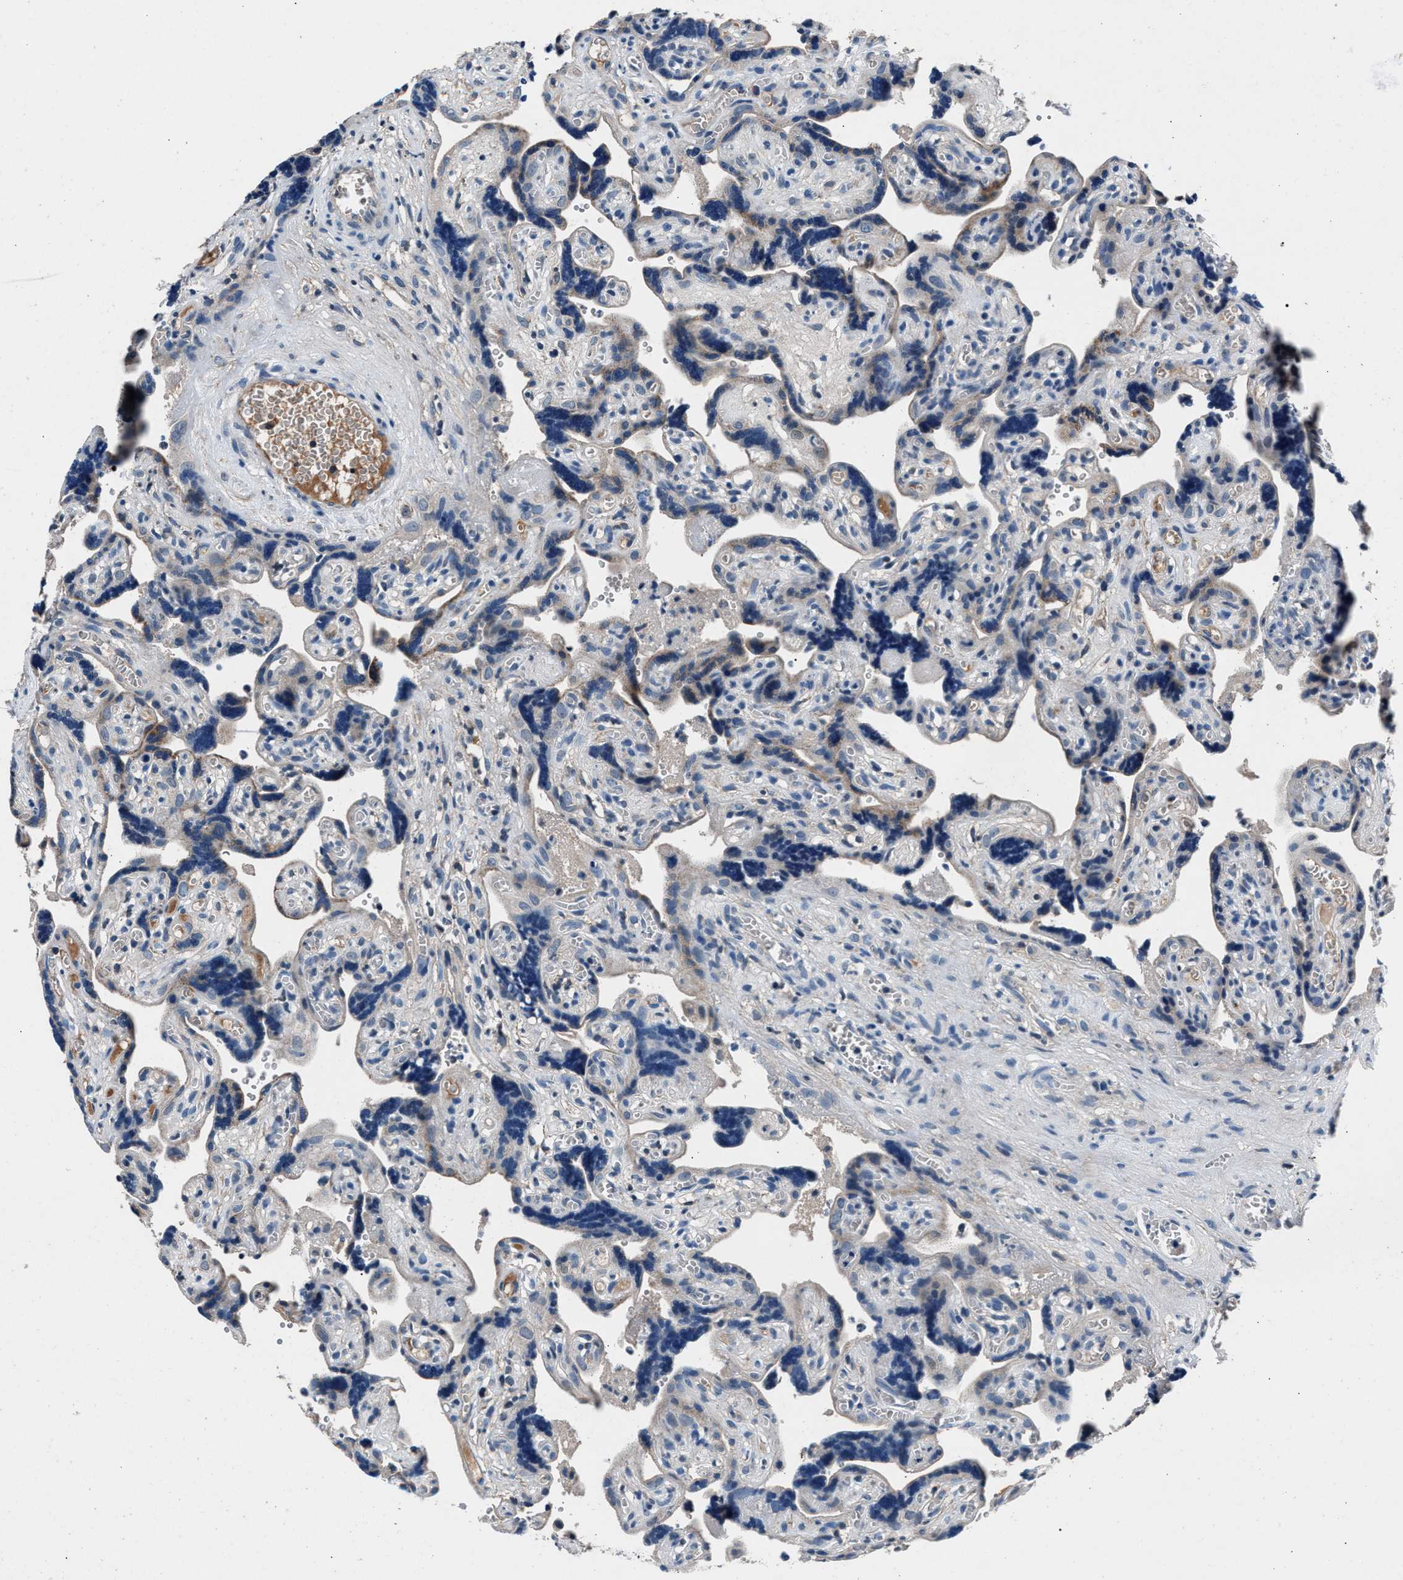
{"staining": {"intensity": "weak", "quantity": "<25%", "location": "cytoplasmic/membranous"}, "tissue": "placenta", "cell_type": "Decidual cells", "image_type": "normal", "snomed": [{"axis": "morphology", "description": "Normal tissue, NOS"}, {"axis": "topography", "description": "Placenta"}], "caption": "IHC image of unremarkable human placenta stained for a protein (brown), which exhibits no expression in decidual cells. Nuclei are stained in blue.", "gene": "DENND6B", "patient": {"sex": "female", "age": 30}}